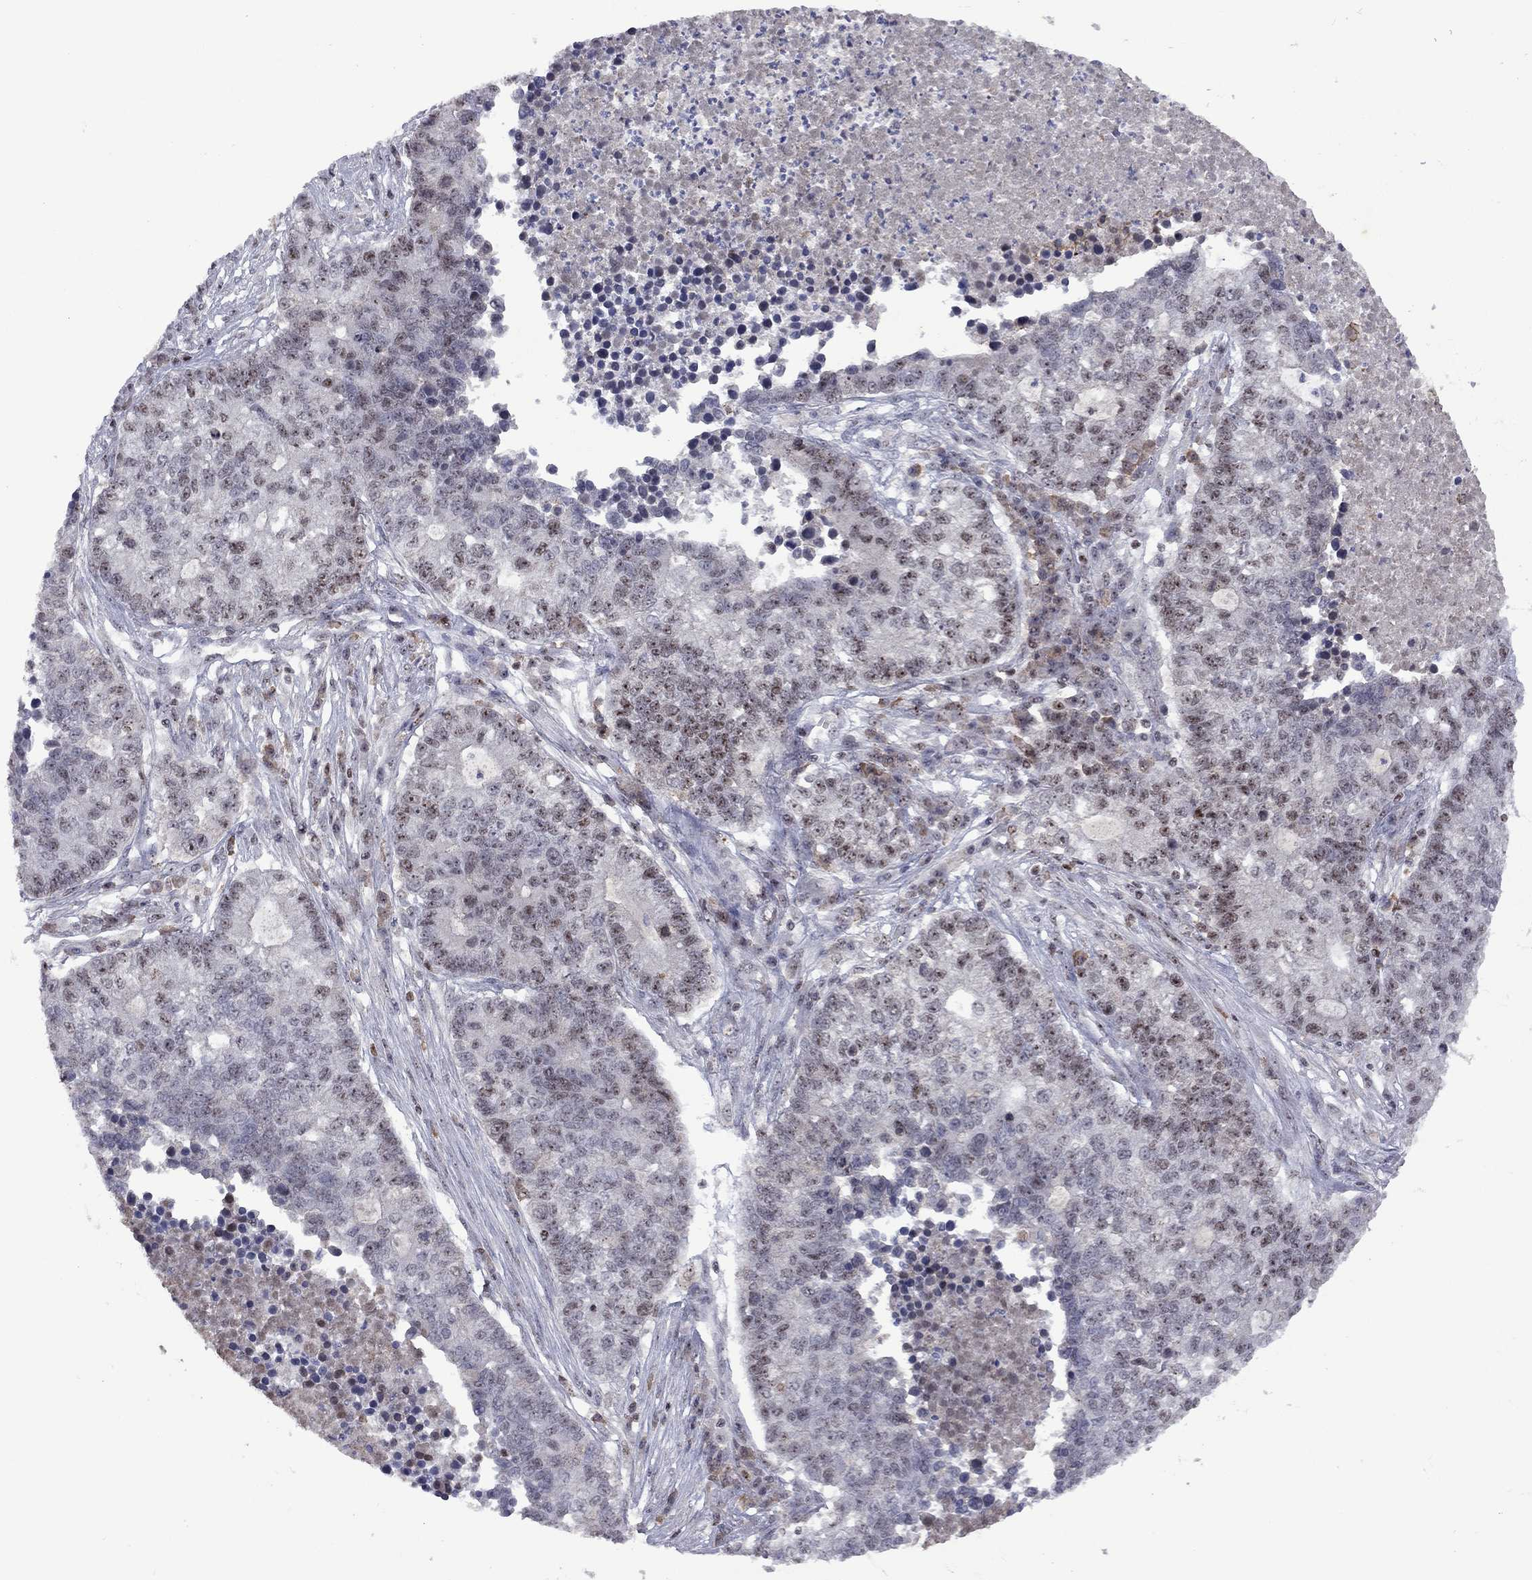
{"staining": {"intensity": "weak", "quantity": "<25%", "location": "nuclear"}, "tissue": "lung cancer", "cell_type": "Tumor cells", "image_type": "cancer", "snomed": [{"axis": "morphology", "description": "Adenocarcinoma, NOS"}, {"axis": "topography", "description": "Lung"}], "caption": "Tumor cells are negative for brown protein staining in lung cancer (adenocarcinoma).", "gene": "SPOUT1", "patient": {"sex": "male", "age": 57}}